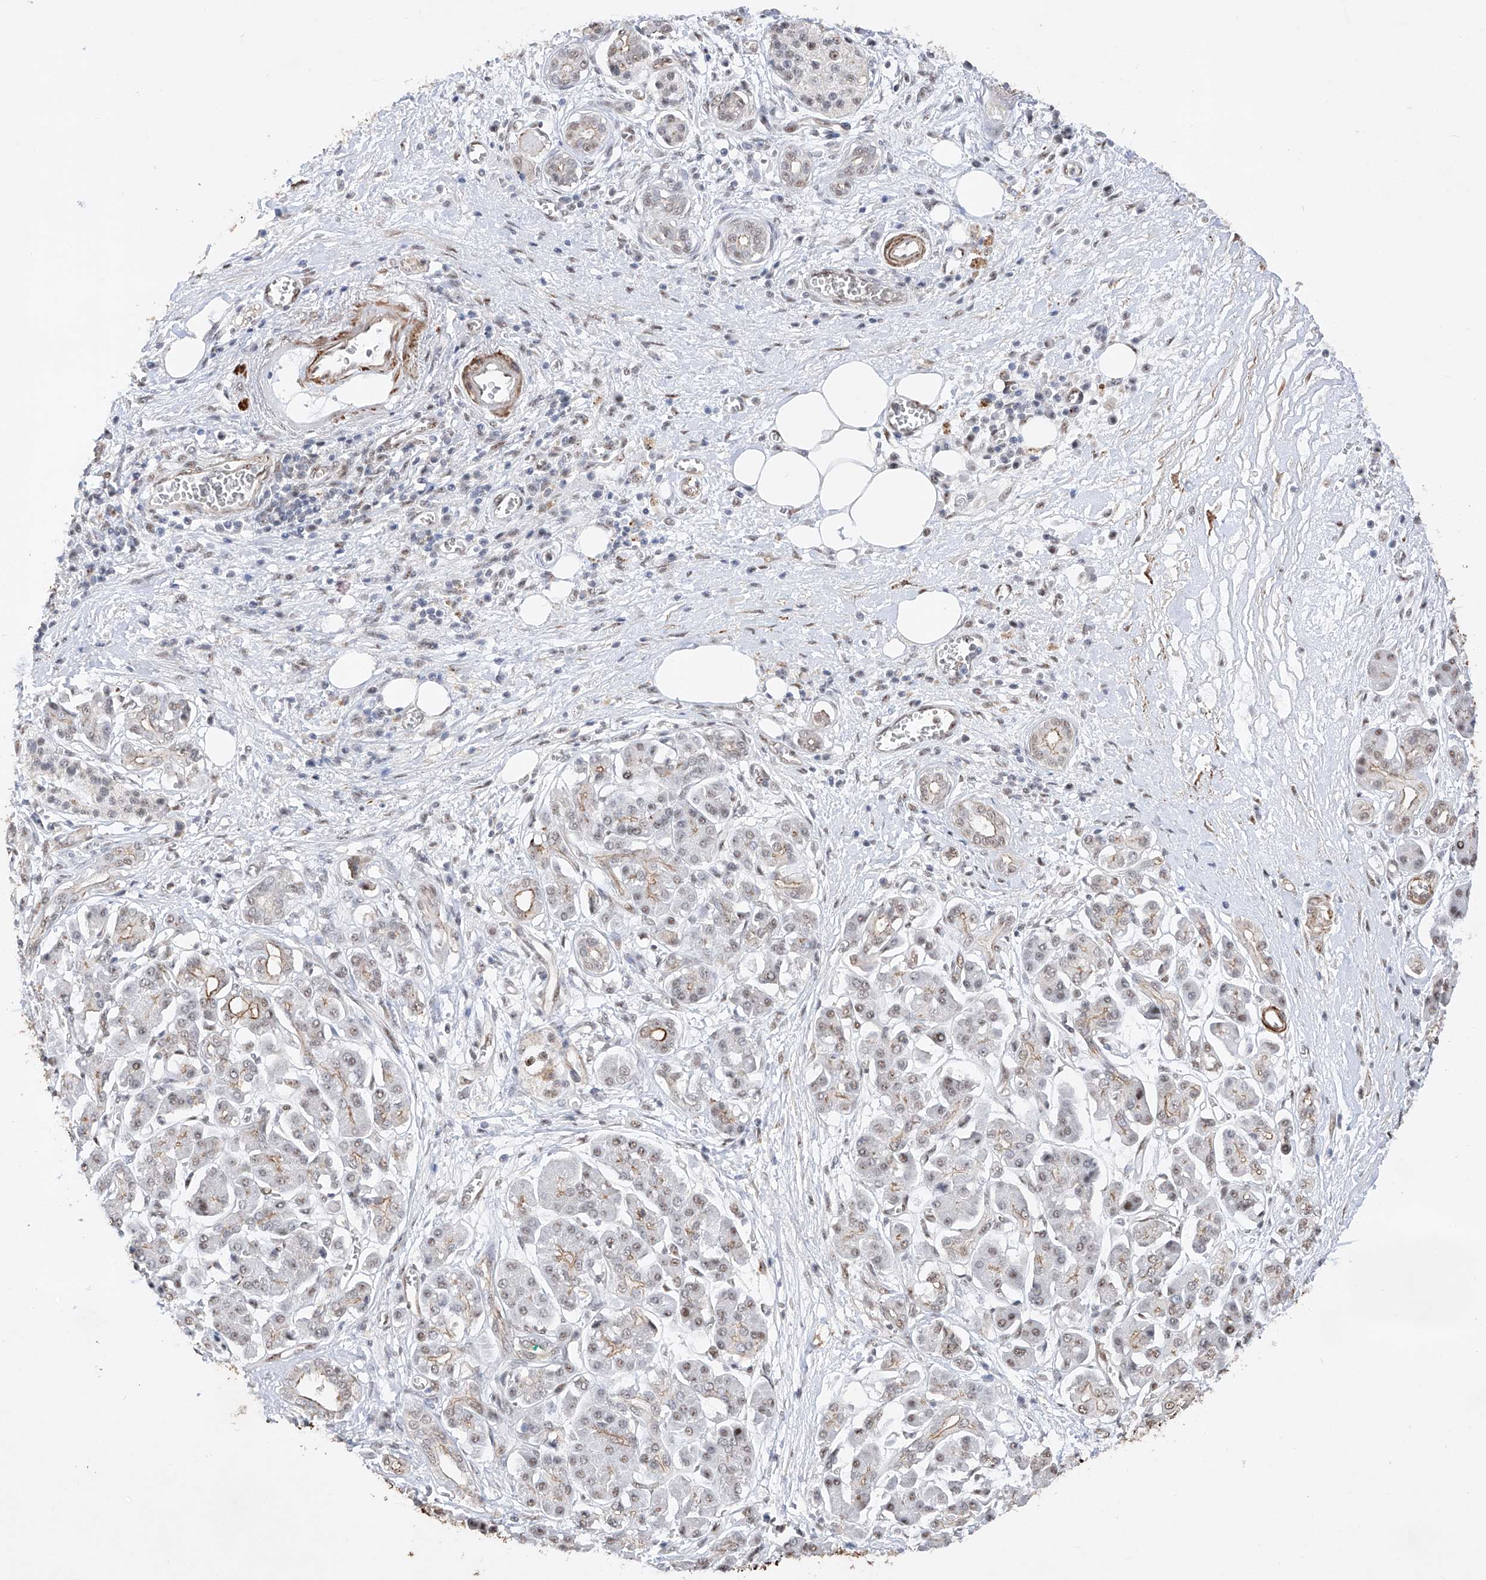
{"staining": {"intensity": "moderate", "quantity": "<25%", "location": "cytoplasmic/membranous,nuclear"}, "tissue": "pancreatic cancer", "cell_type": "Tumor cells", "image_type": "cancer", "snomed": [{"axis": "morphology", "description": "Adenocarcinoma, NOS"}, {"axis": "topography", "description": "Pancreas"}], "caption": "Immunohistochemistry (DAB) staining of human pancreatic cancer demonstrates moderate cytoplasmic/membranous and nuclear protein expression in approximately <25% of tumor cells.", "gene": "NFATC4", "patient": {"sex": "male", "age": 78}}